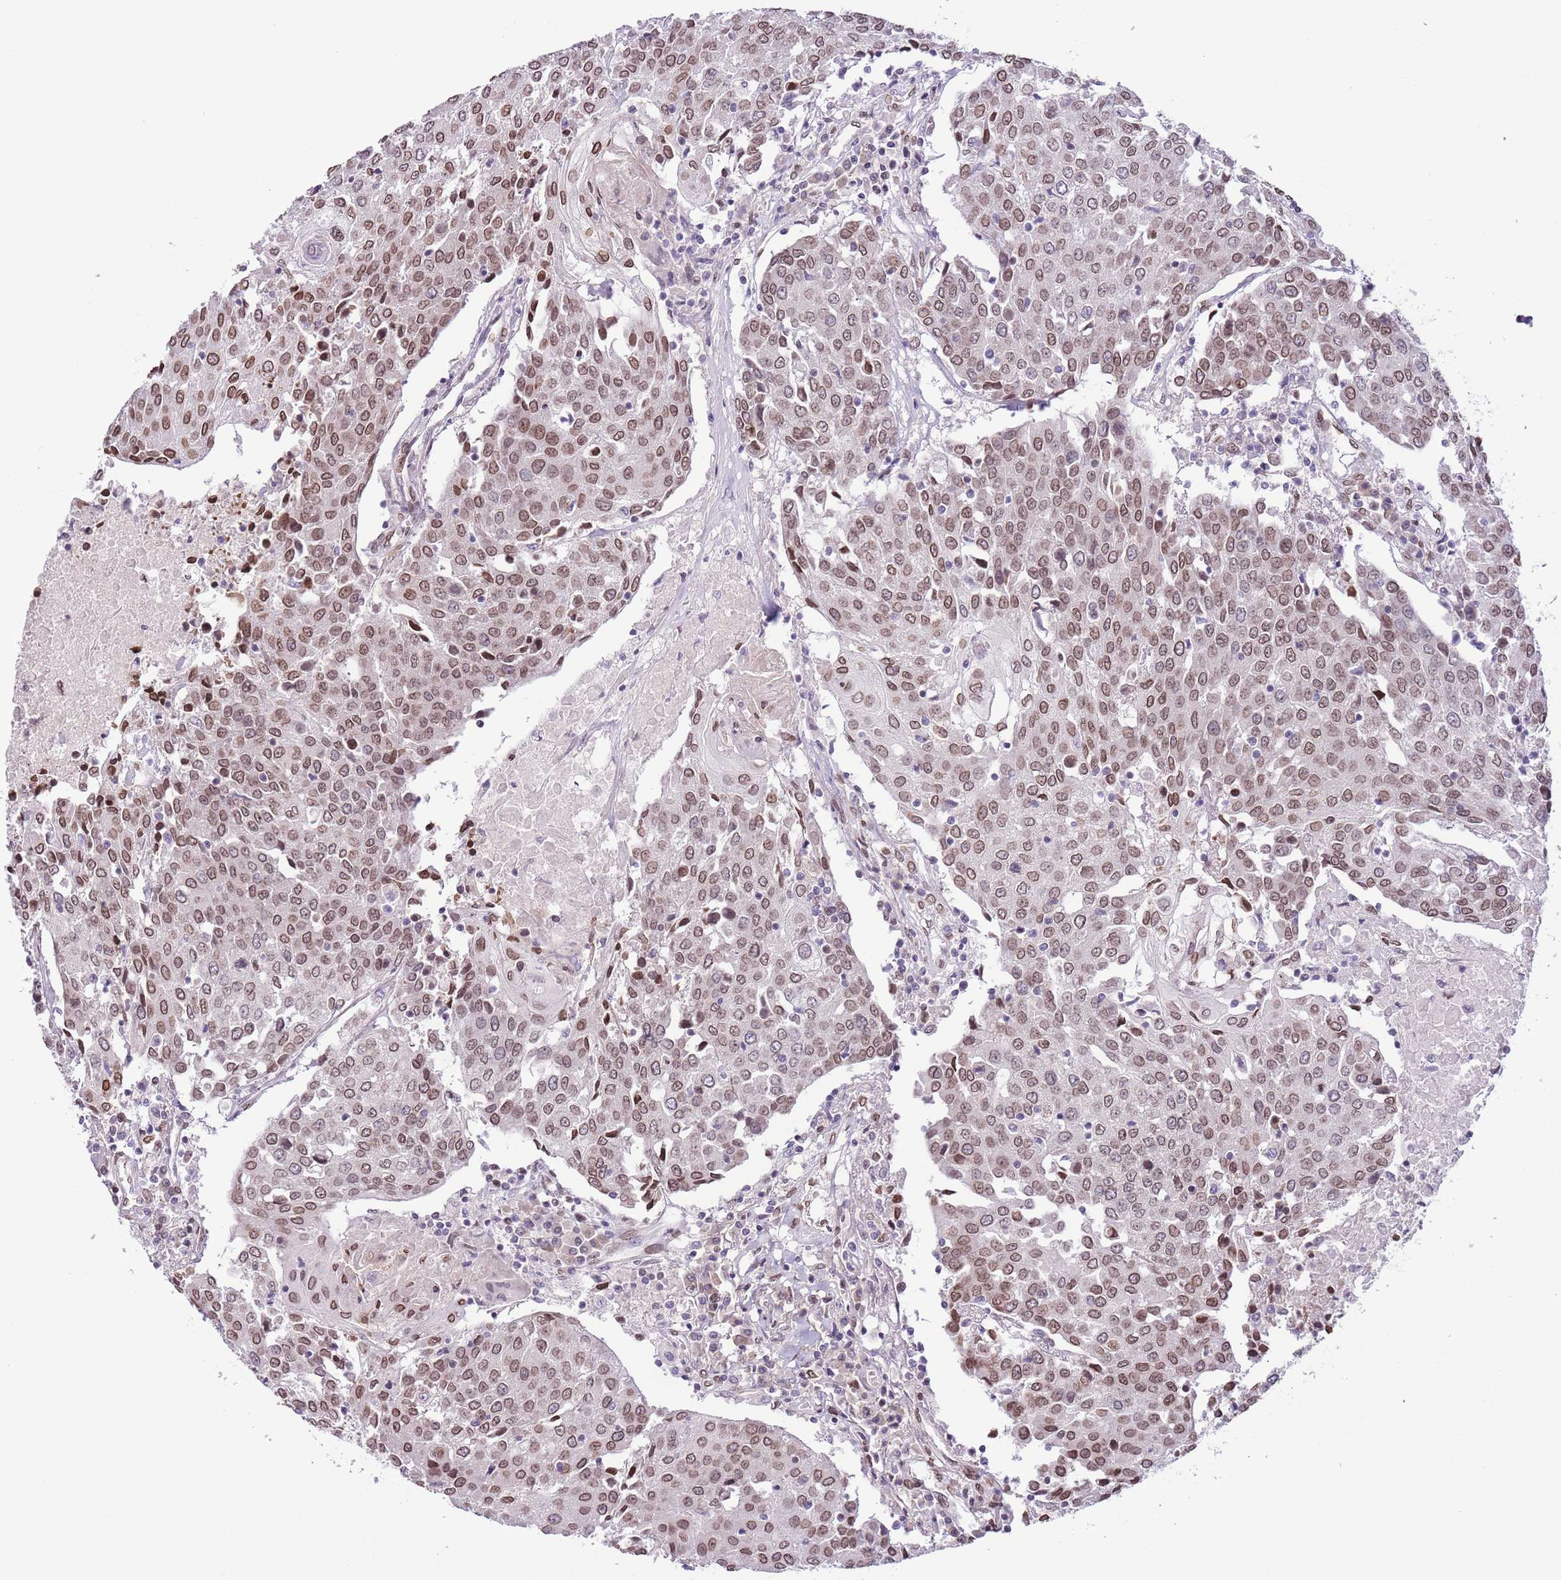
{"staining": {"intensity": "moderate", "quantity": ">75%", "location": "cytoplasmic/membranous,nuclear"}, "tissue": "urothelial cancer", "cell_type": "Tumor cells", "image_type": "cancer", "snomed": [{"axis": "morphology", "description": "Urothelial carcinoma, High grade"}, {"axis": "topography", "description": "Urinary bladder"}], "caption": "A brown stain shows moderate cytoplasmic/membranous and nuclear staining of a protein in human urothelial cancer tumor cells. The staining is performed using DAB (3,3'-diaminobenzidine) brown chromogen to label protein expression. The nuclei are counter-stained blue using hematoxylin.", "gene": "ZGLP1", "patient": {"sex": "female", "age": 85}}